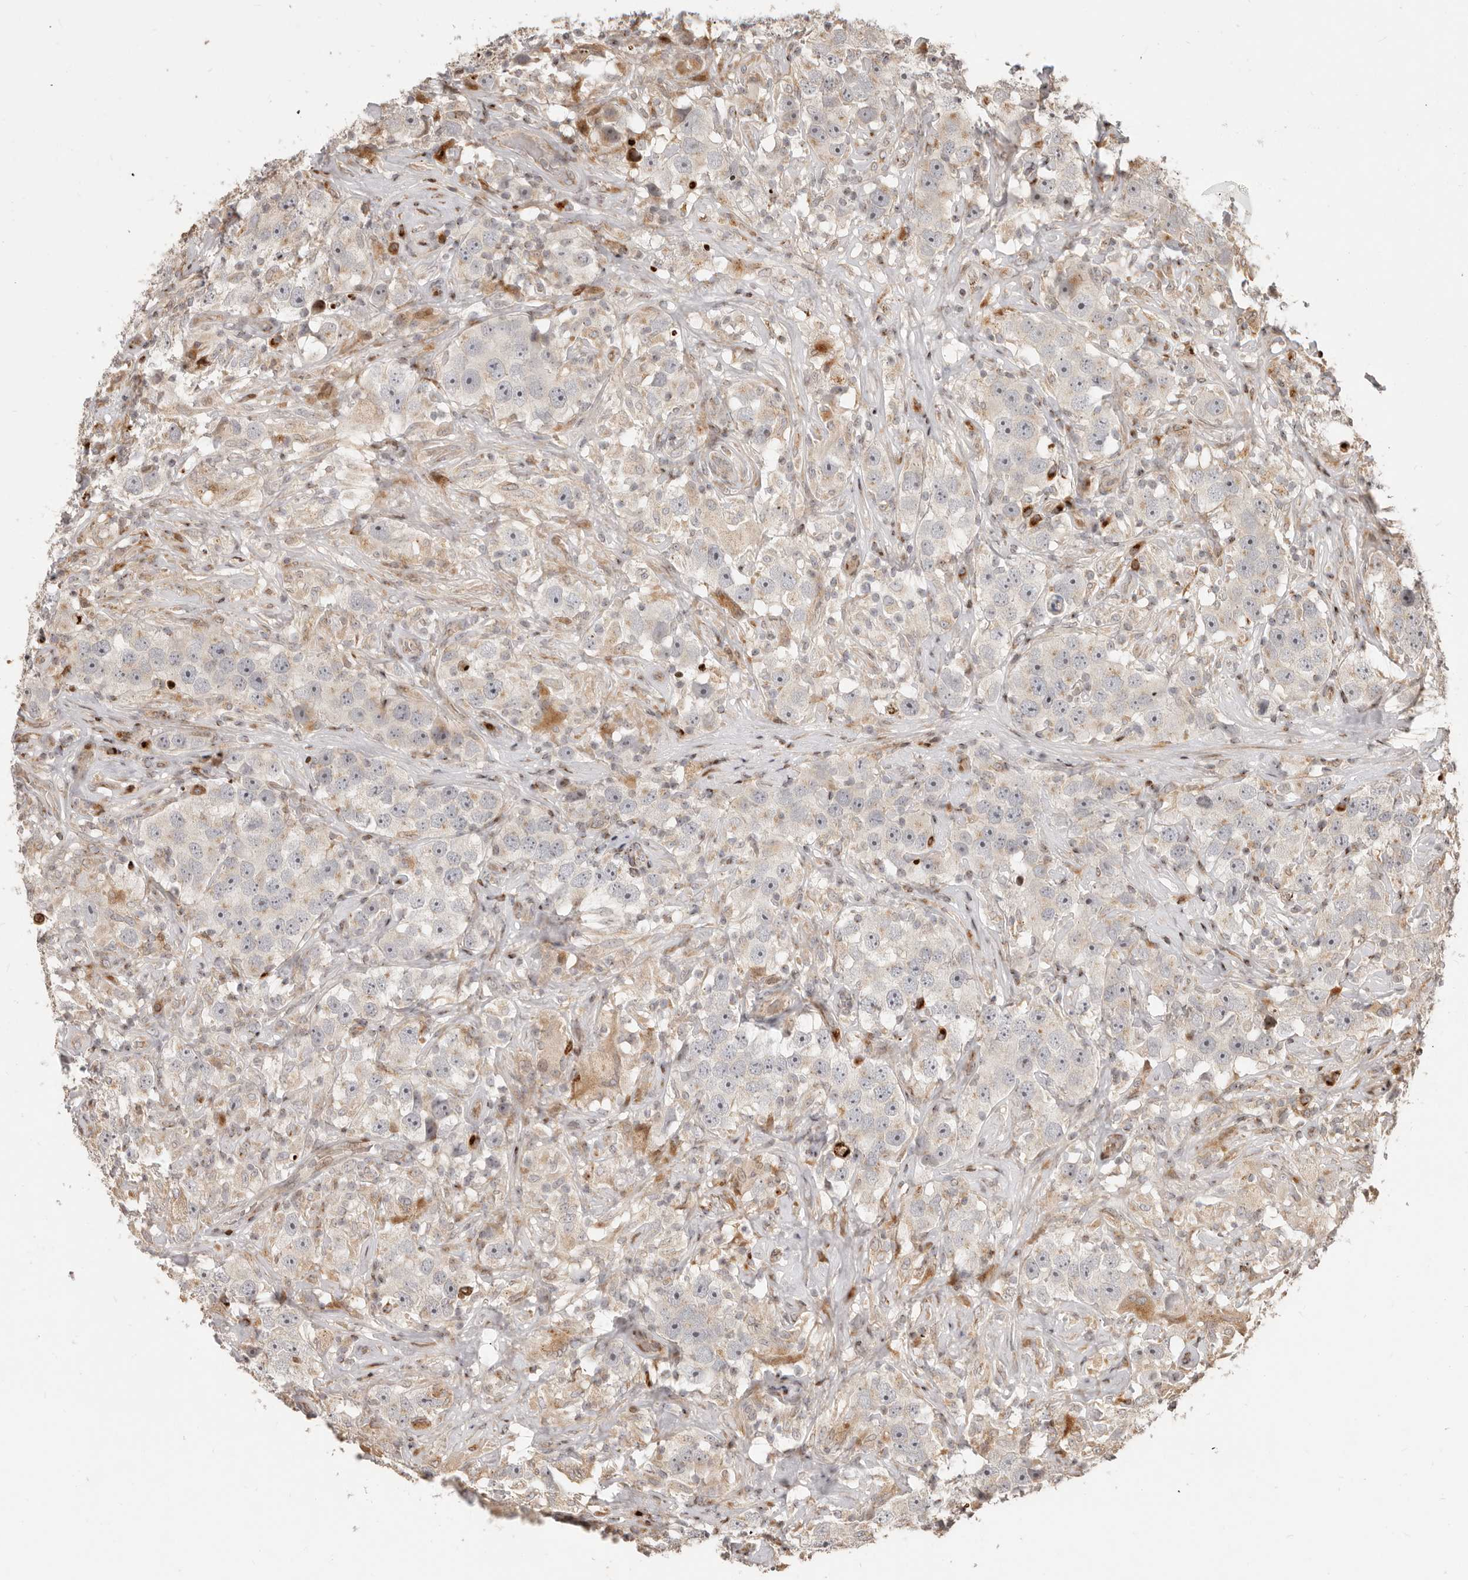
{"staining": {"intensity": "negative", "quantity": "none", "location": "none"}, "tissue": "testis cancer", "cell_type": "Tumor cells", "image_type": "cancer", "snomed": [{"axis": "morphology", "description": "Seminoma, NOS"}, {"axis": "topography", "description": "Testis"}], "caption": "This image is of seminoma (testis) stained with immunohistochemistry to label a protein in brown with the nuclei are counter-stained blue. There is no expression in tumor cells.", "gene": "TRIM4", "patient": {"sex": "male", "age": 49}}